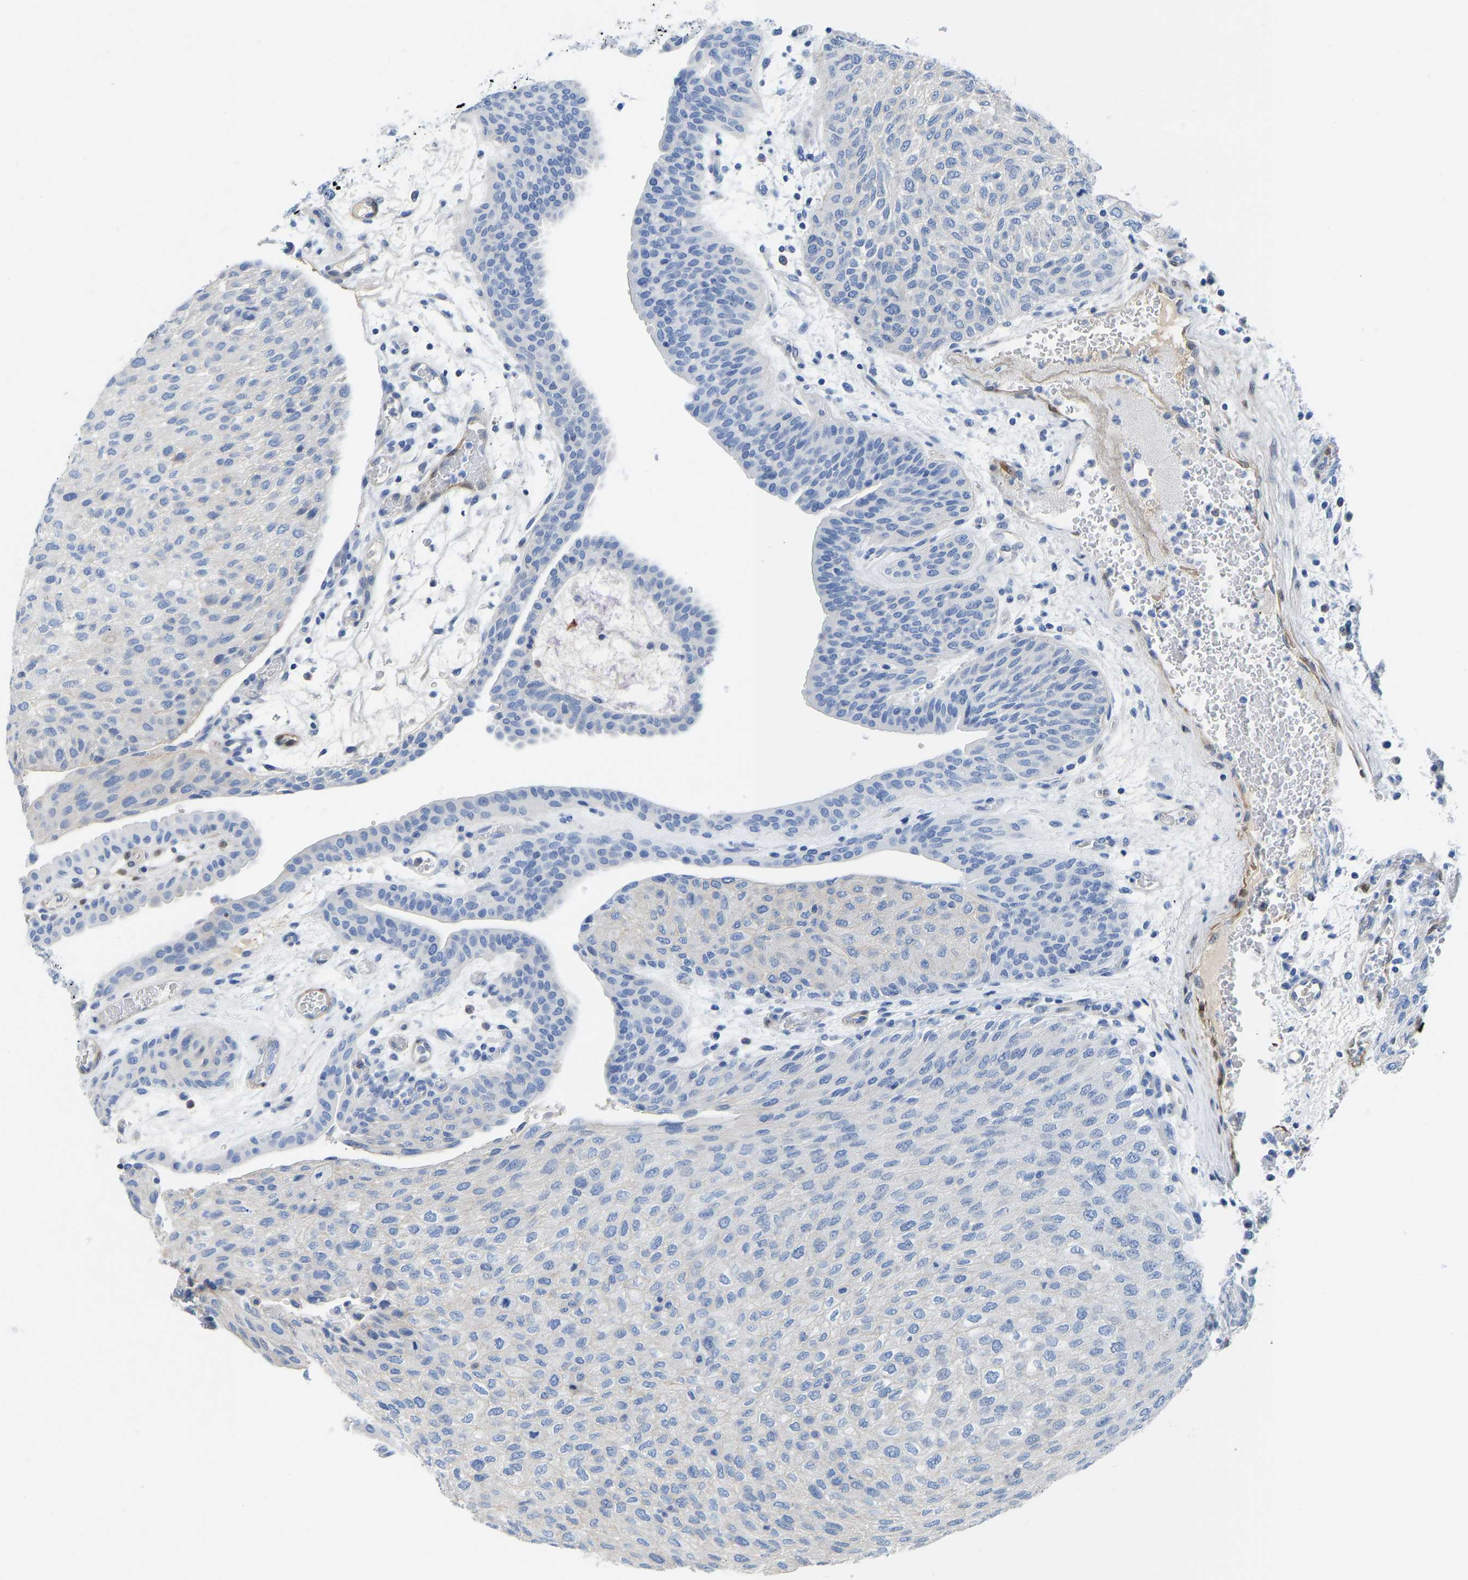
{"staining": {"intensity": "negative", "quantity": "none", "location": "none"}, "tissue": "urothelial cancer", "cell_type": "Tumor cells", "image_type": "cancer", "snomed": [{"axis": "morphology", "description": "Urothelial carcinoma, Low grade"}, {"axis": "morphology", "description": "Urothelial carcinoma, High grade"}, {"axis": "topography", "description": "Urinary bladder"}], "caption": "The histopathology image demonstrates no staining of tumor cells in low-grade urothelial carcinoma.", "gene": "NKAIN3", "patient": {"sex": "male", "age": 35}}